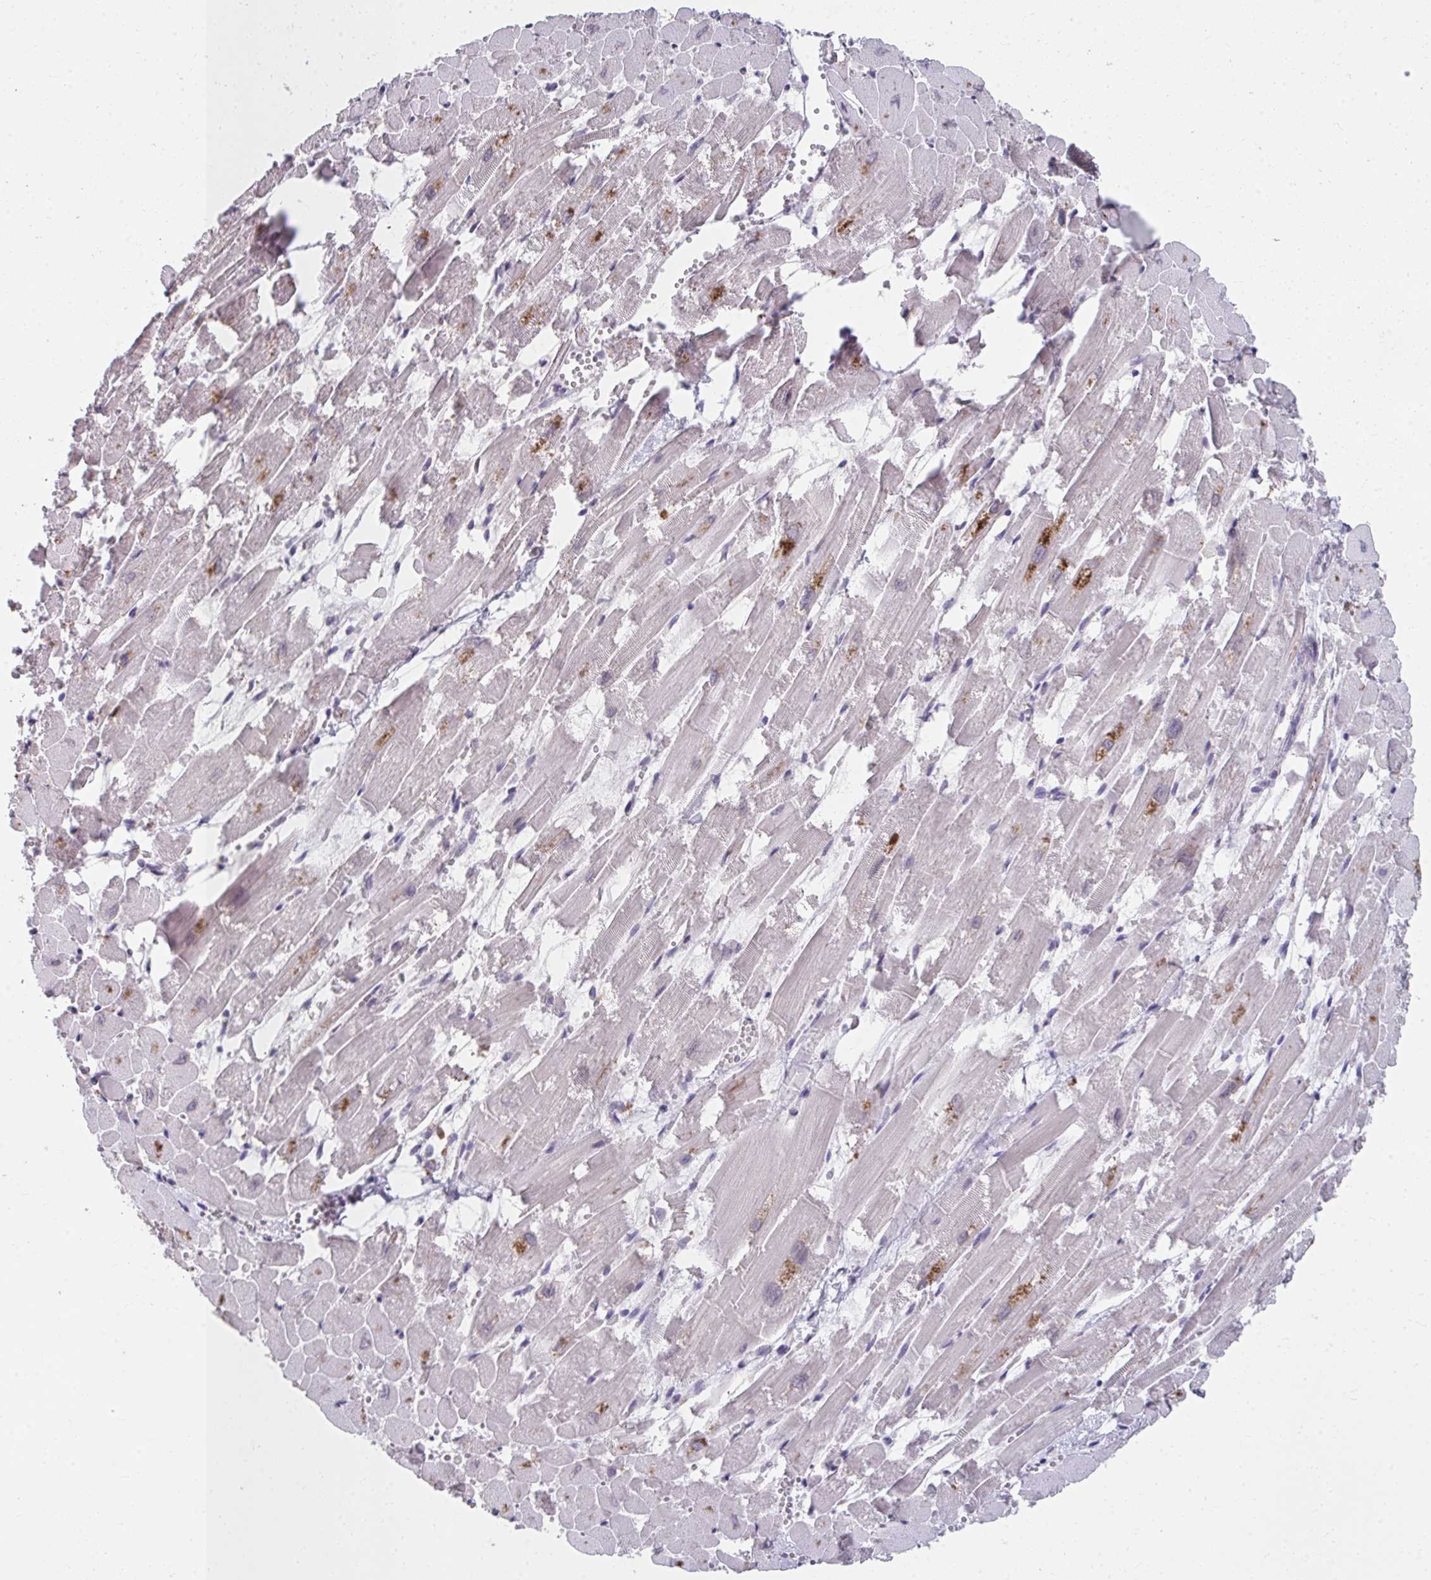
{"staining": {"intensity": "negative", "quantity": "none", "location": "none"}, "tissue": "heart muscle", "cell_type": "Cardiomyocytes", "image_type": "normal", "snomed": [{"axis": "morphology", "description": "Normal tissue, NOS"}, {"axis": "topography", "description": "Heart"}], "caption": "The IHC image has no significant positivity in cardiomyocytes of heart muscle. The staining is performed using DAB brown chromogen with nuclei counter-stained in using hematoxylin.", "gene": "NUP133", "patient": {"sex": "female", "age": 52}}